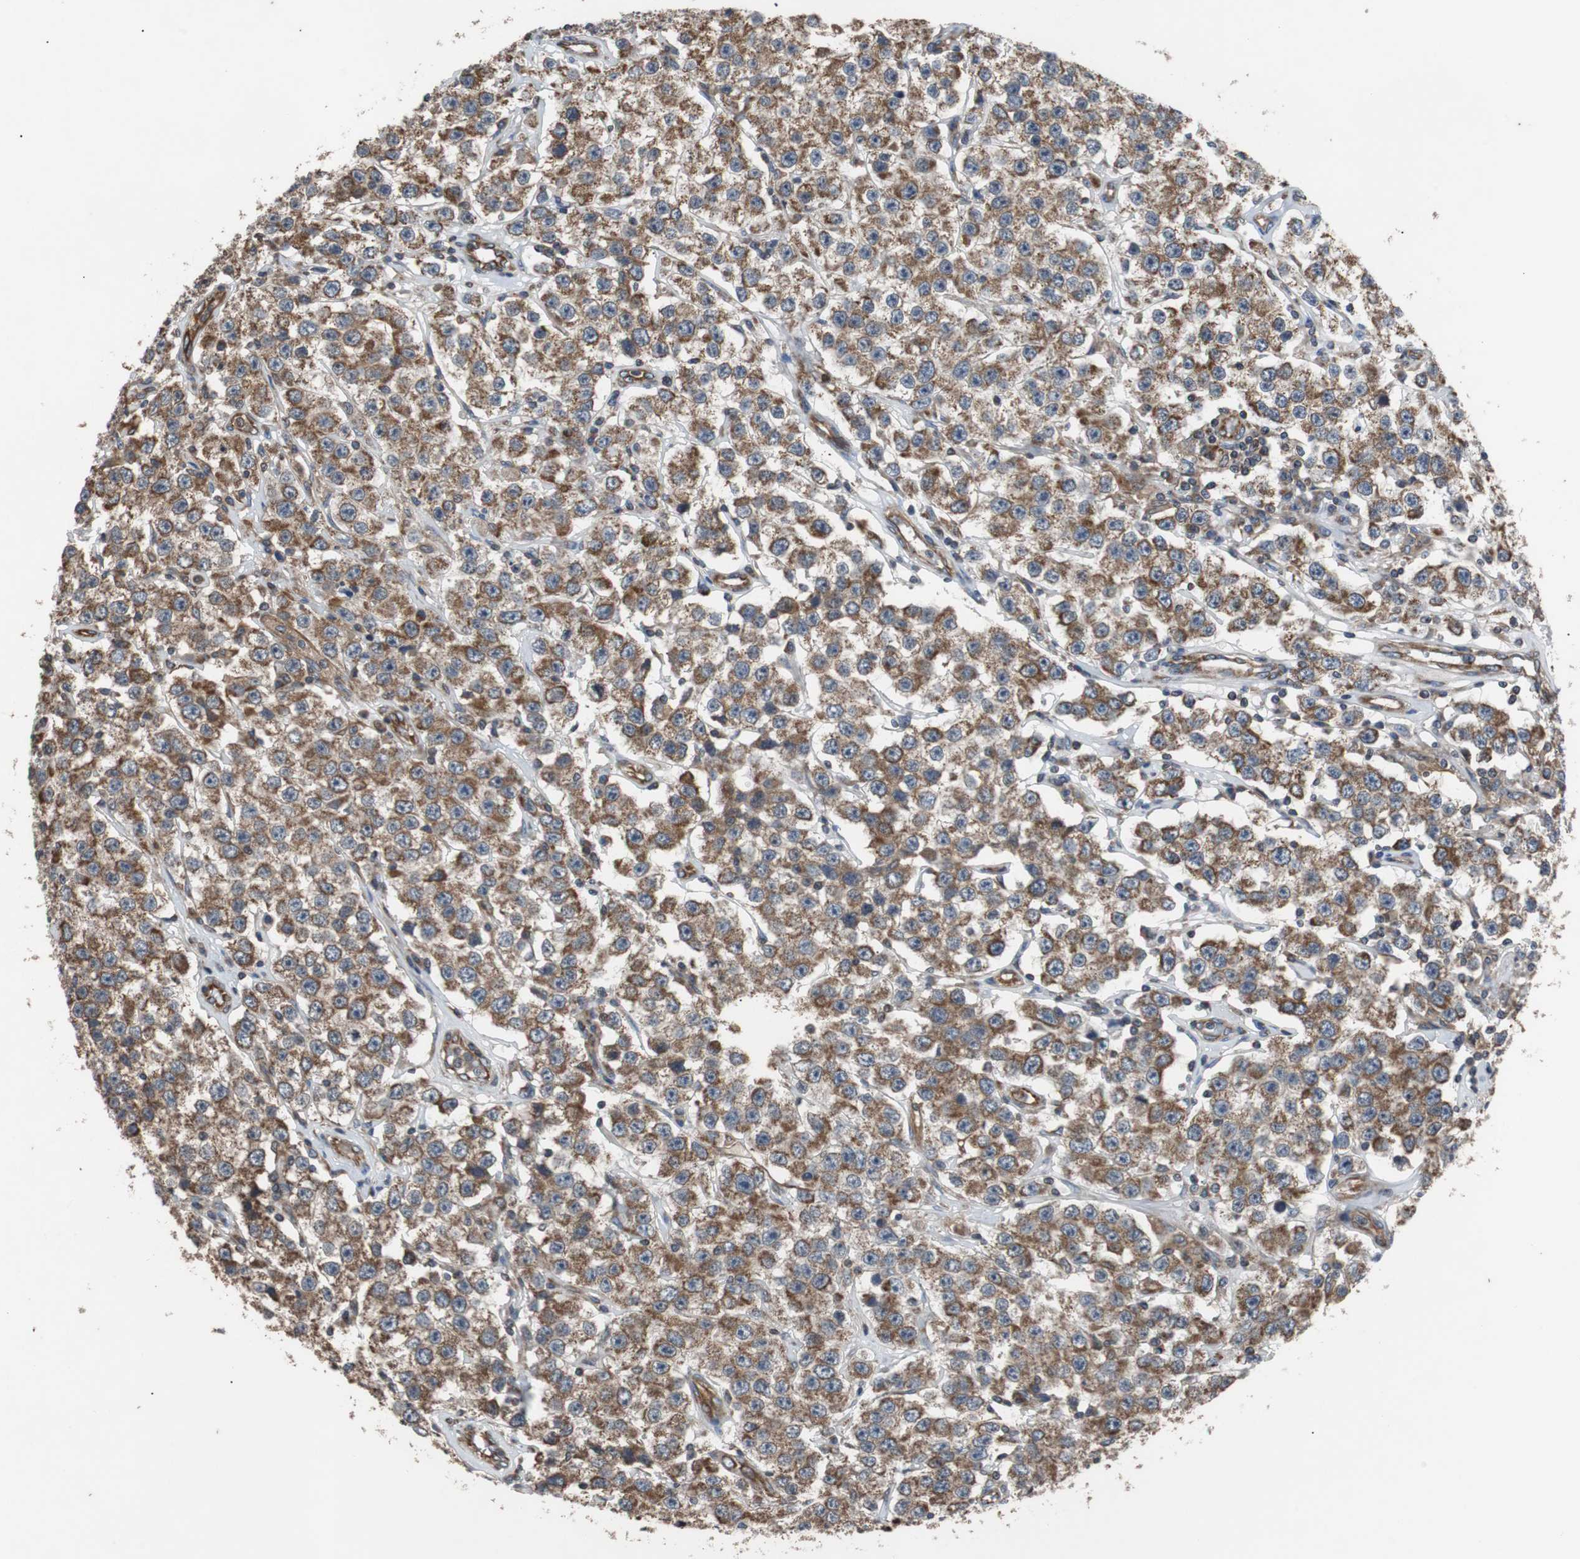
{"staining": {"intensity": "moderate", "quantity": "25%-75%", "location": "cytoplasmic/membranous"}, "tissue": "testis cancer", "cell_type": "Tumor cells", "image_type": "cancer", "snomed": [{"axis": "morphology", "description": "Seminoma, NOS"}, {"axis": "topography", "description": "Testis"}], "caption": "The photomicrograph reveals a brown stain indicating the presence of a protein in the cytoplasmic/membranous of tumor cells in testis seminoma.", "gene": "ACTR3", "patient": {"sex": "male", "age": 52}}